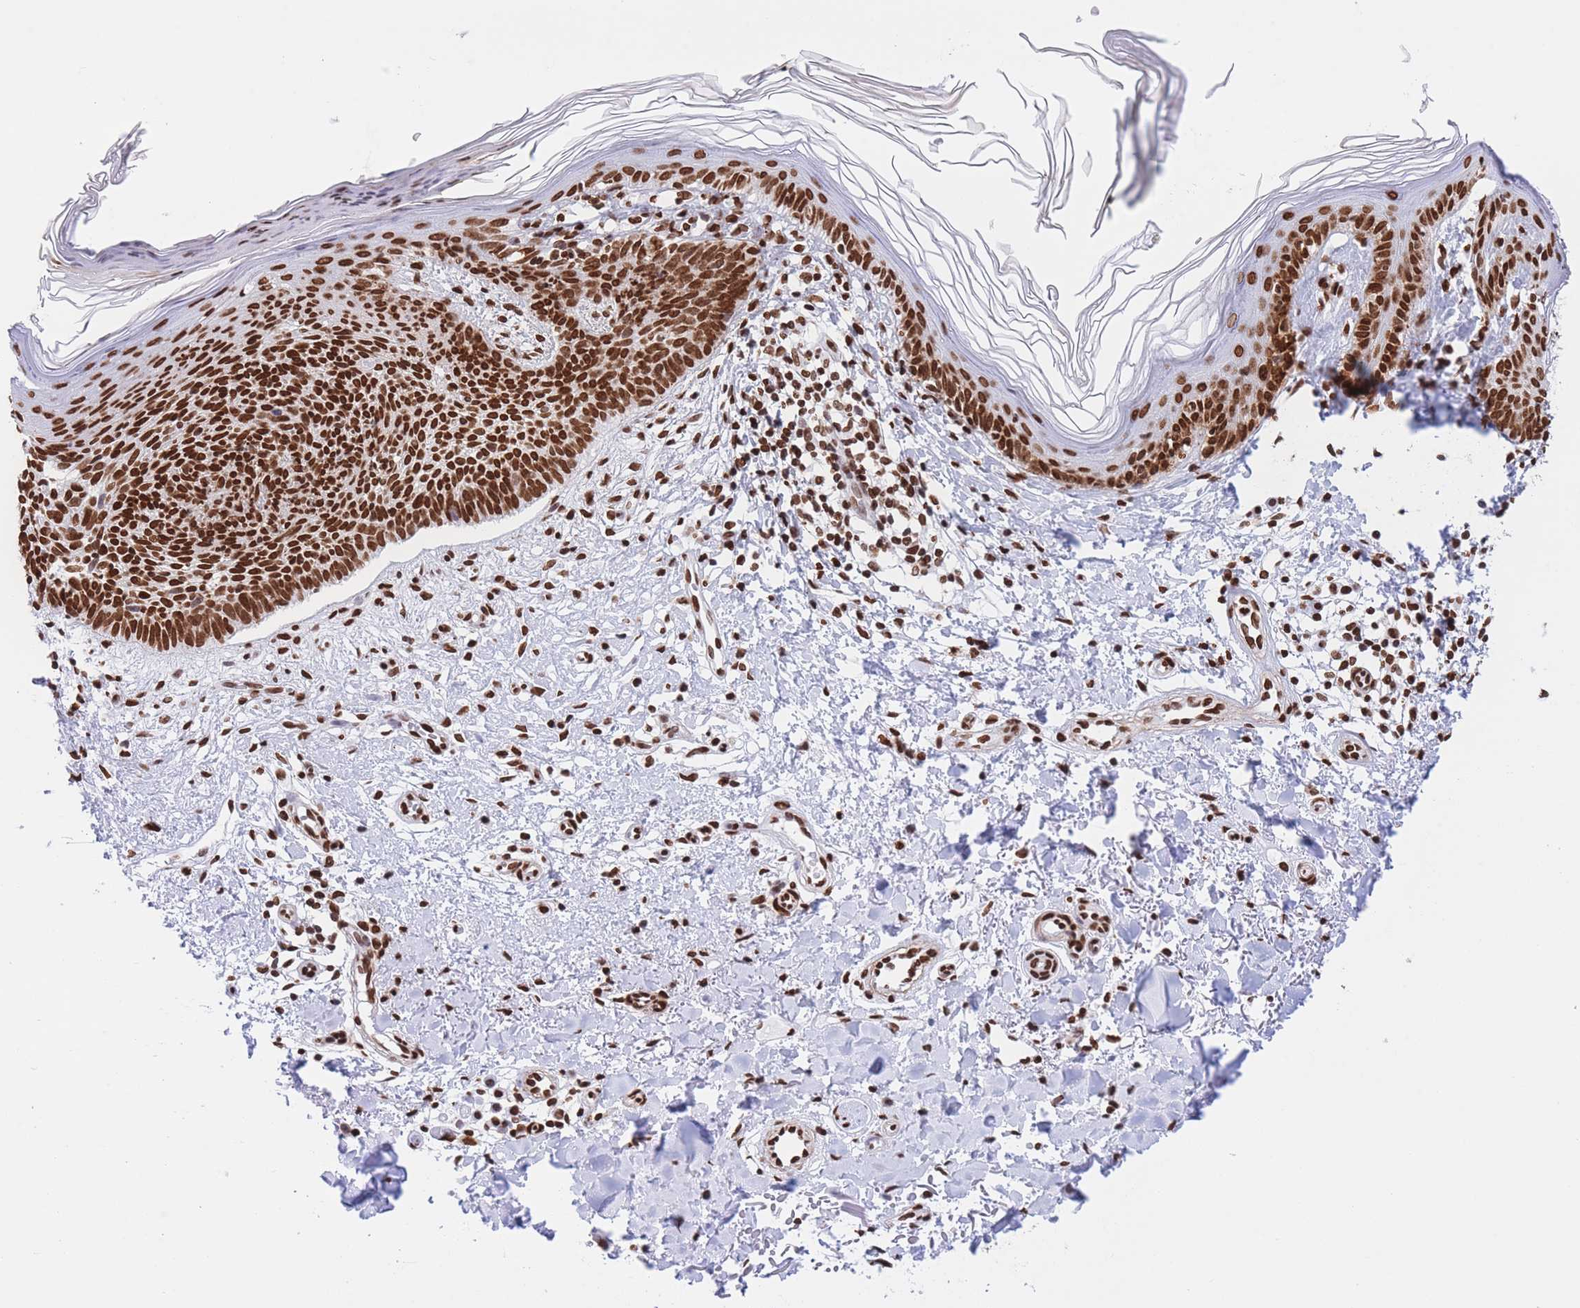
{"staining": {"intensity": "strong", "quantity": ">75%", "location": "nuclear"}, "tissue": "skin cancer", "cell_type": "Tumor cells", "image_type": "cancer", "snomed": [{"axis": "morphology", "description": "Basal cell carcinoma"}, {"axis": "topography", "description": "Skin"}], "caption": "Tumor cells display strong nuclear expression in about >75% of cells in skin basal cell carcinoma.", "gene": "H2BC11", "patient": {"sex": "male", "age": 78}}